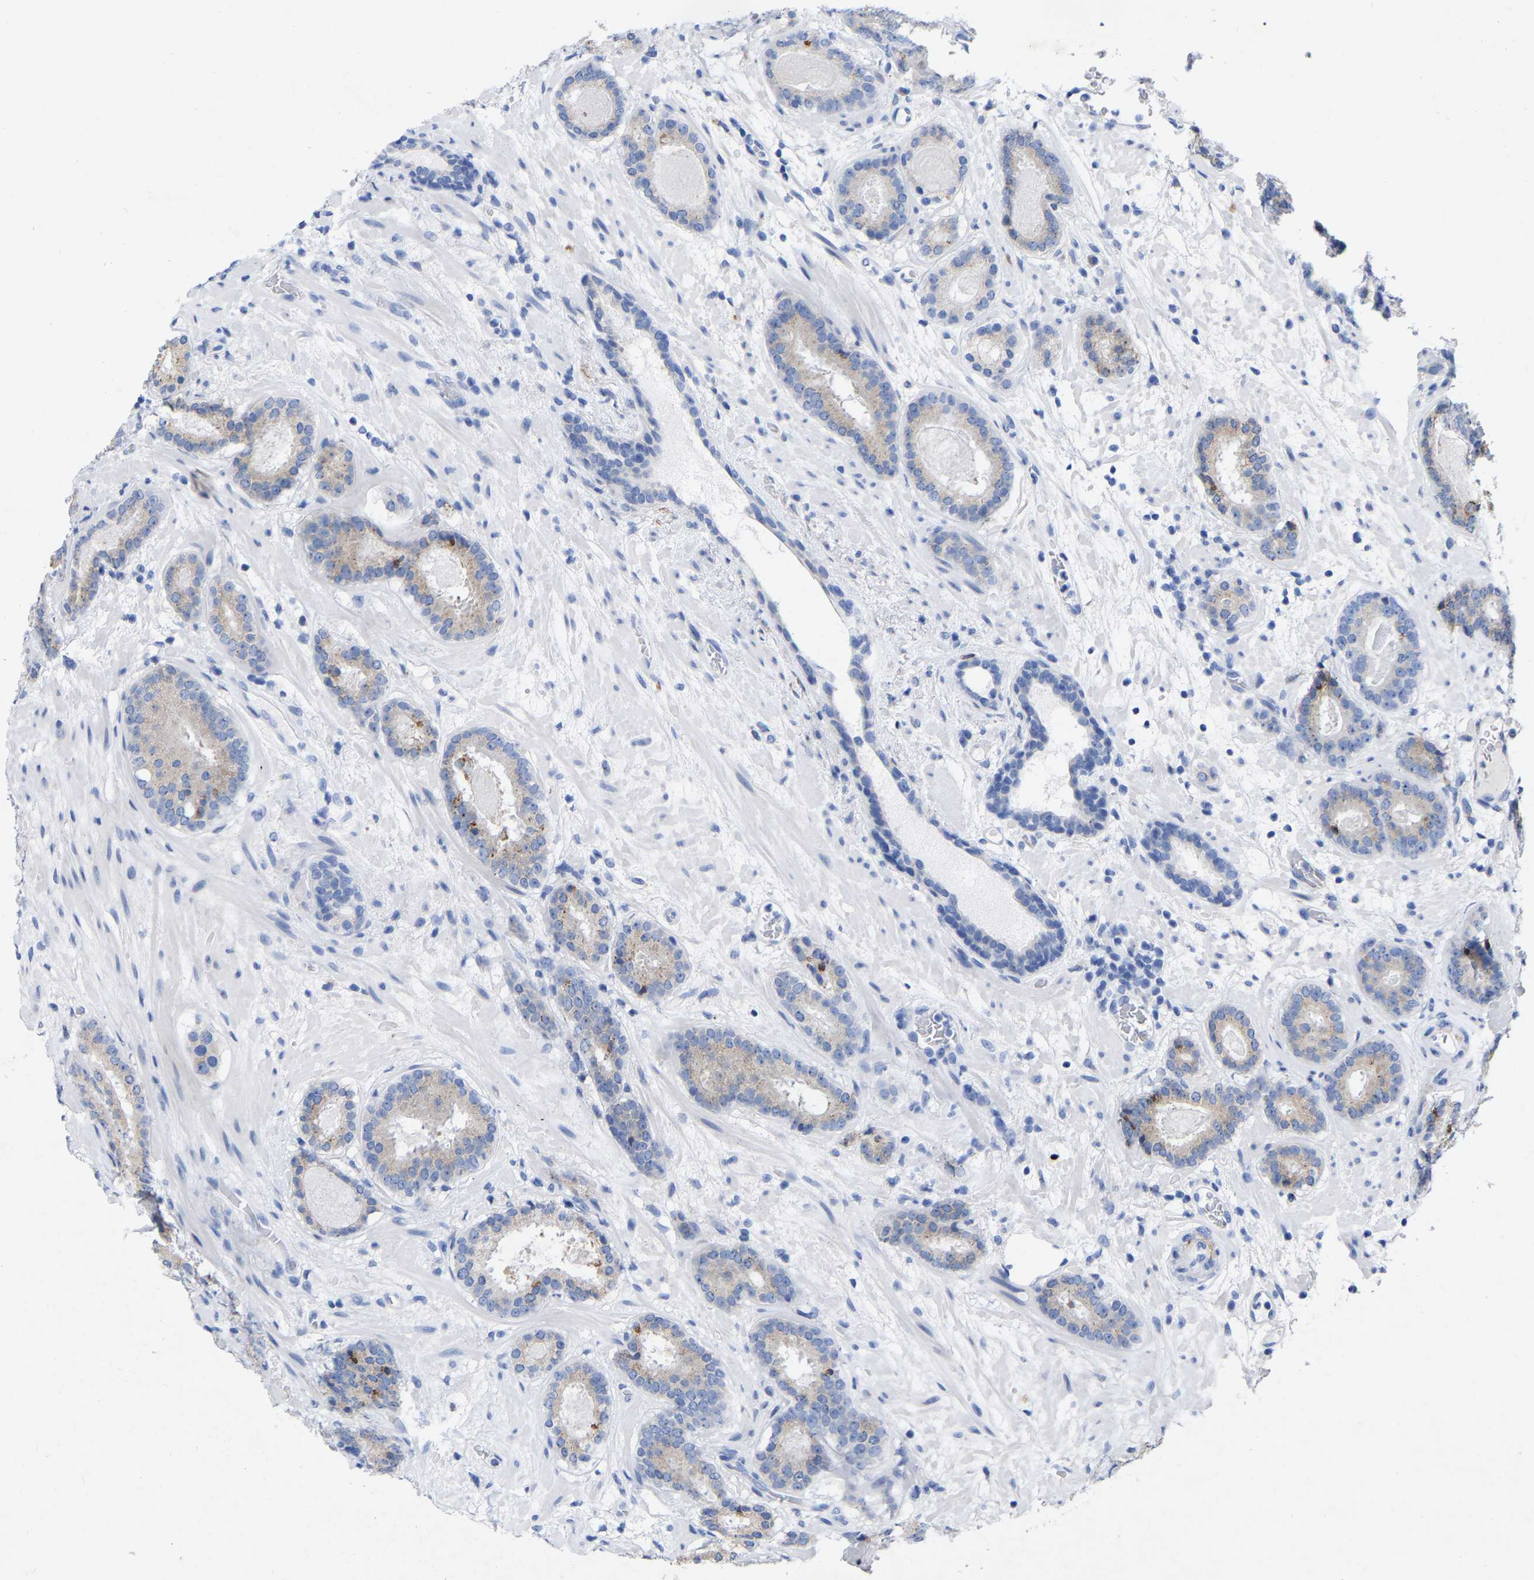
{"staining": {"intensity": "weak", "quantity": "<25%", "location": "cytoplasmic/membranous"}, "tissue": "prostate cancer", "cell_type": "Tumor cells", "image_type": "cancer", "snomed": [{"axis": "morphology", "description": "Adenocarcinoma, Low grade"}, {"axis": "topography", "description": "Prostate"}], "caption": "Prostate cancer stained for a protein using immunohistochemistry demonstrates no expression tumor cells.", "gene": "STRIP2", "patient": {"sex": "male", "age": 69}}